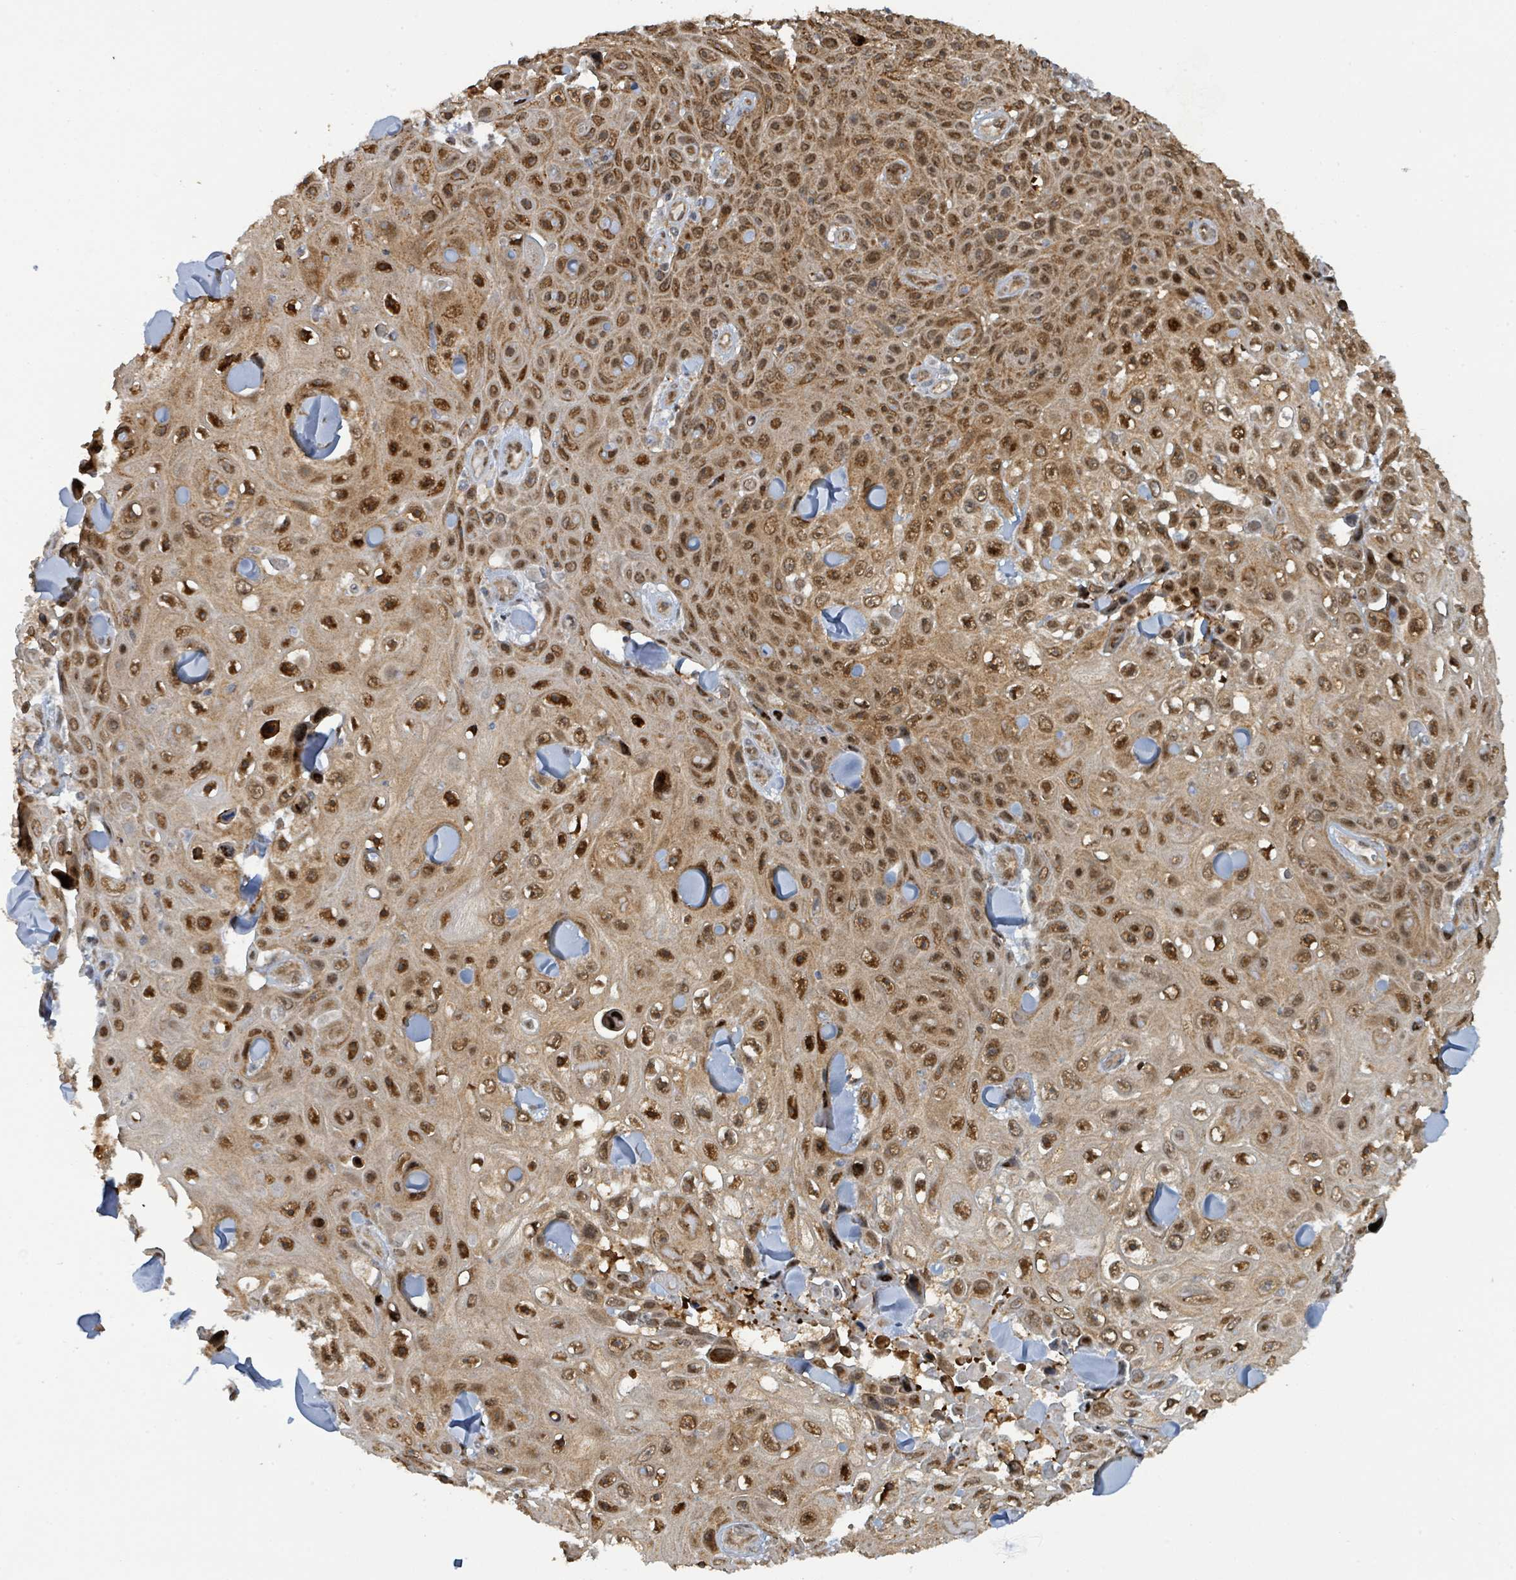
{"staining": {"intensity": "strong", "quantity": ">75%", "location": "cytoplasmic/membranous,nuclear"}, "tissue": "skin cancer", "cell_type": "Tumor cells", "image_type": "cancer", "snomed": [{"axis": "morphology", "description": "Squamous cell carcinoma, NOS"}, {"axis": "topography", "description": "Skin"}], "caption": "Immunohistochemical staining of human skin squamous cell carcinoma displays strong cytoplasmic/membranous and nuclear protein positivity in about >75% of tumor cells.", "gene": "PSMB7", "patient": {"sex": "male", "age": 82}}